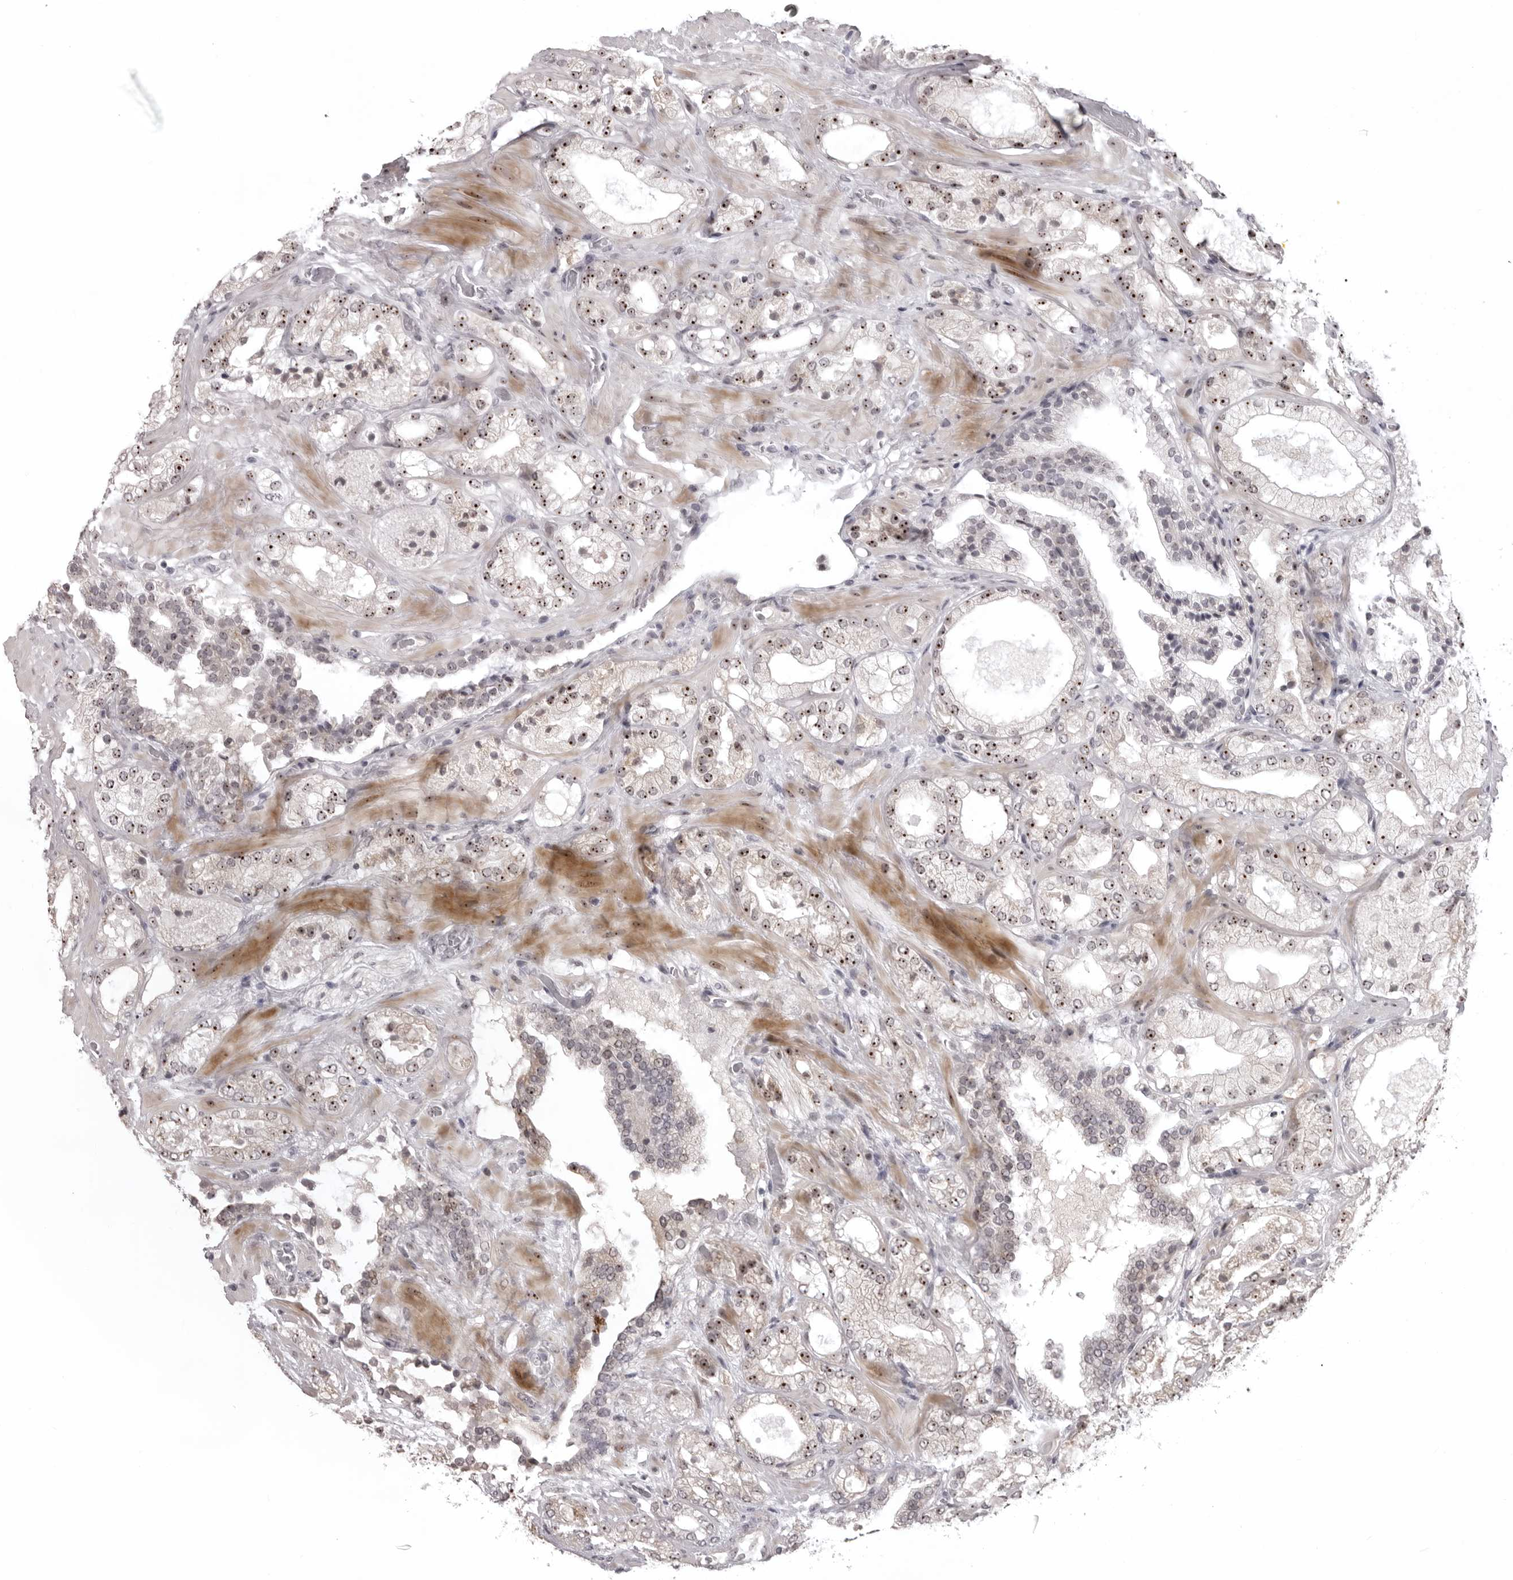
{"staining": {"intensity": "strong", "quantity": "25%-75%", "location": "nuclear"}, "tissue": "prostate cancer", "cell_type": "Tumor cells", "image_type": "cancer", "snomed": [{"axis": "morphology", "description": "Adenocarcinoma, High grade"}, {"axis": "topography", "description": "Prostate"}], "caption": "Tumor cells display high levels of strong nuclear expression in about 25%-75% of cells in human adenocarcinoma (high-grade) (prostate). (DAB = brown stain, brightfield microscopy at high magnification).", "gene": "HELZ", "patient": {"sex": "male", "age": 58}}